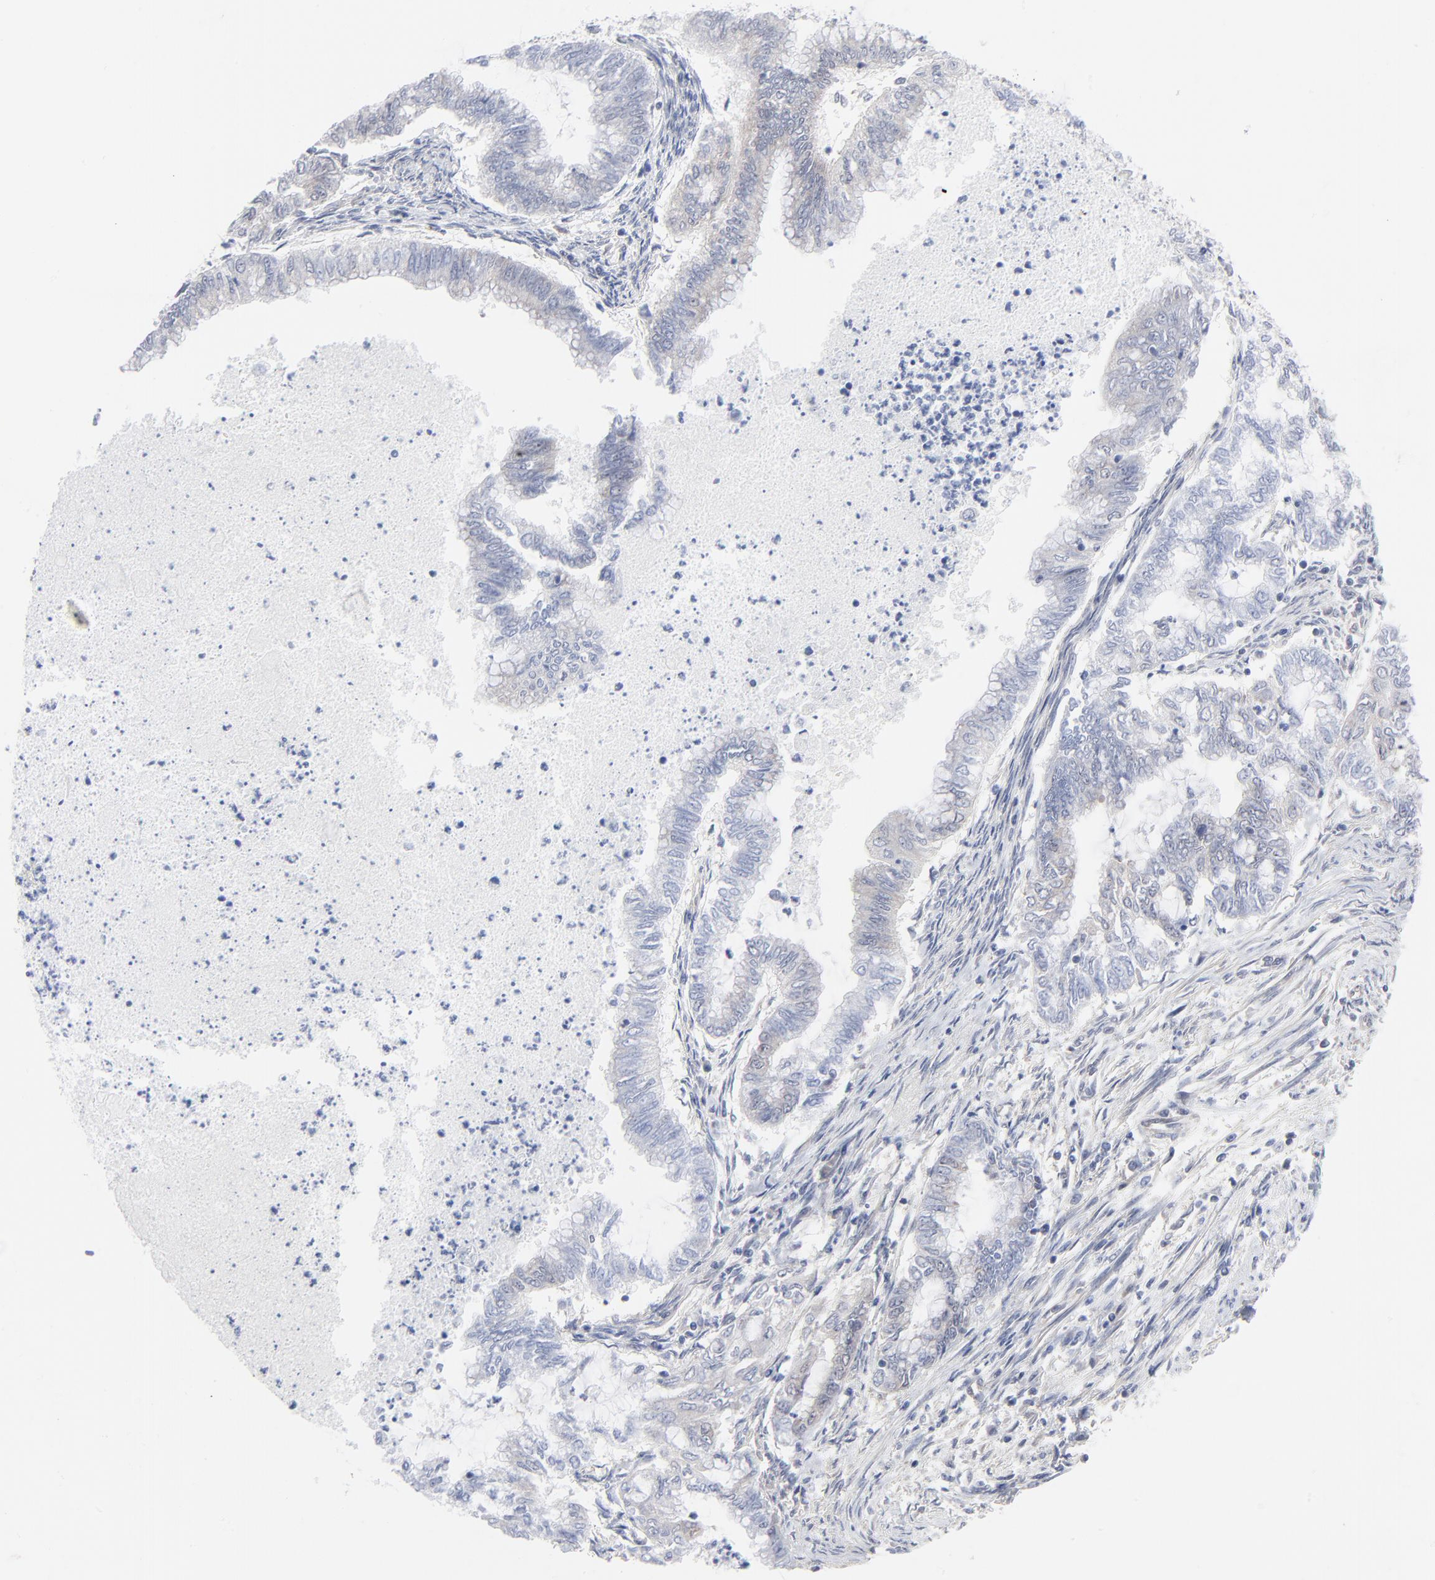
{"staining": {"intensity": "negative", "quantity": "none", "location": "none"}, "tissue": "endometrial cancer", "cell_type": "Tumor cells", "image_type": "cancer", "snomed": [{"axis": "morphology", "description": "Adenocarcinoma, NOS"}, {"axis": "topography", "description": "Endometrium"}], "caption": "High magnification brightfield microscopy of endometrial cancer (adenocarcinoma) stained with DAB (3,3'-diaminobenzidine) (brown) and counterstained with hematoxylin (blue): tumor cells show no significant staining. (DAB (3,3'-diaminobenzidine) IHC with hematoxylin counter stain).", "gene": "RPS6KB1", "patient": {"sex": "female", "age": 79}}